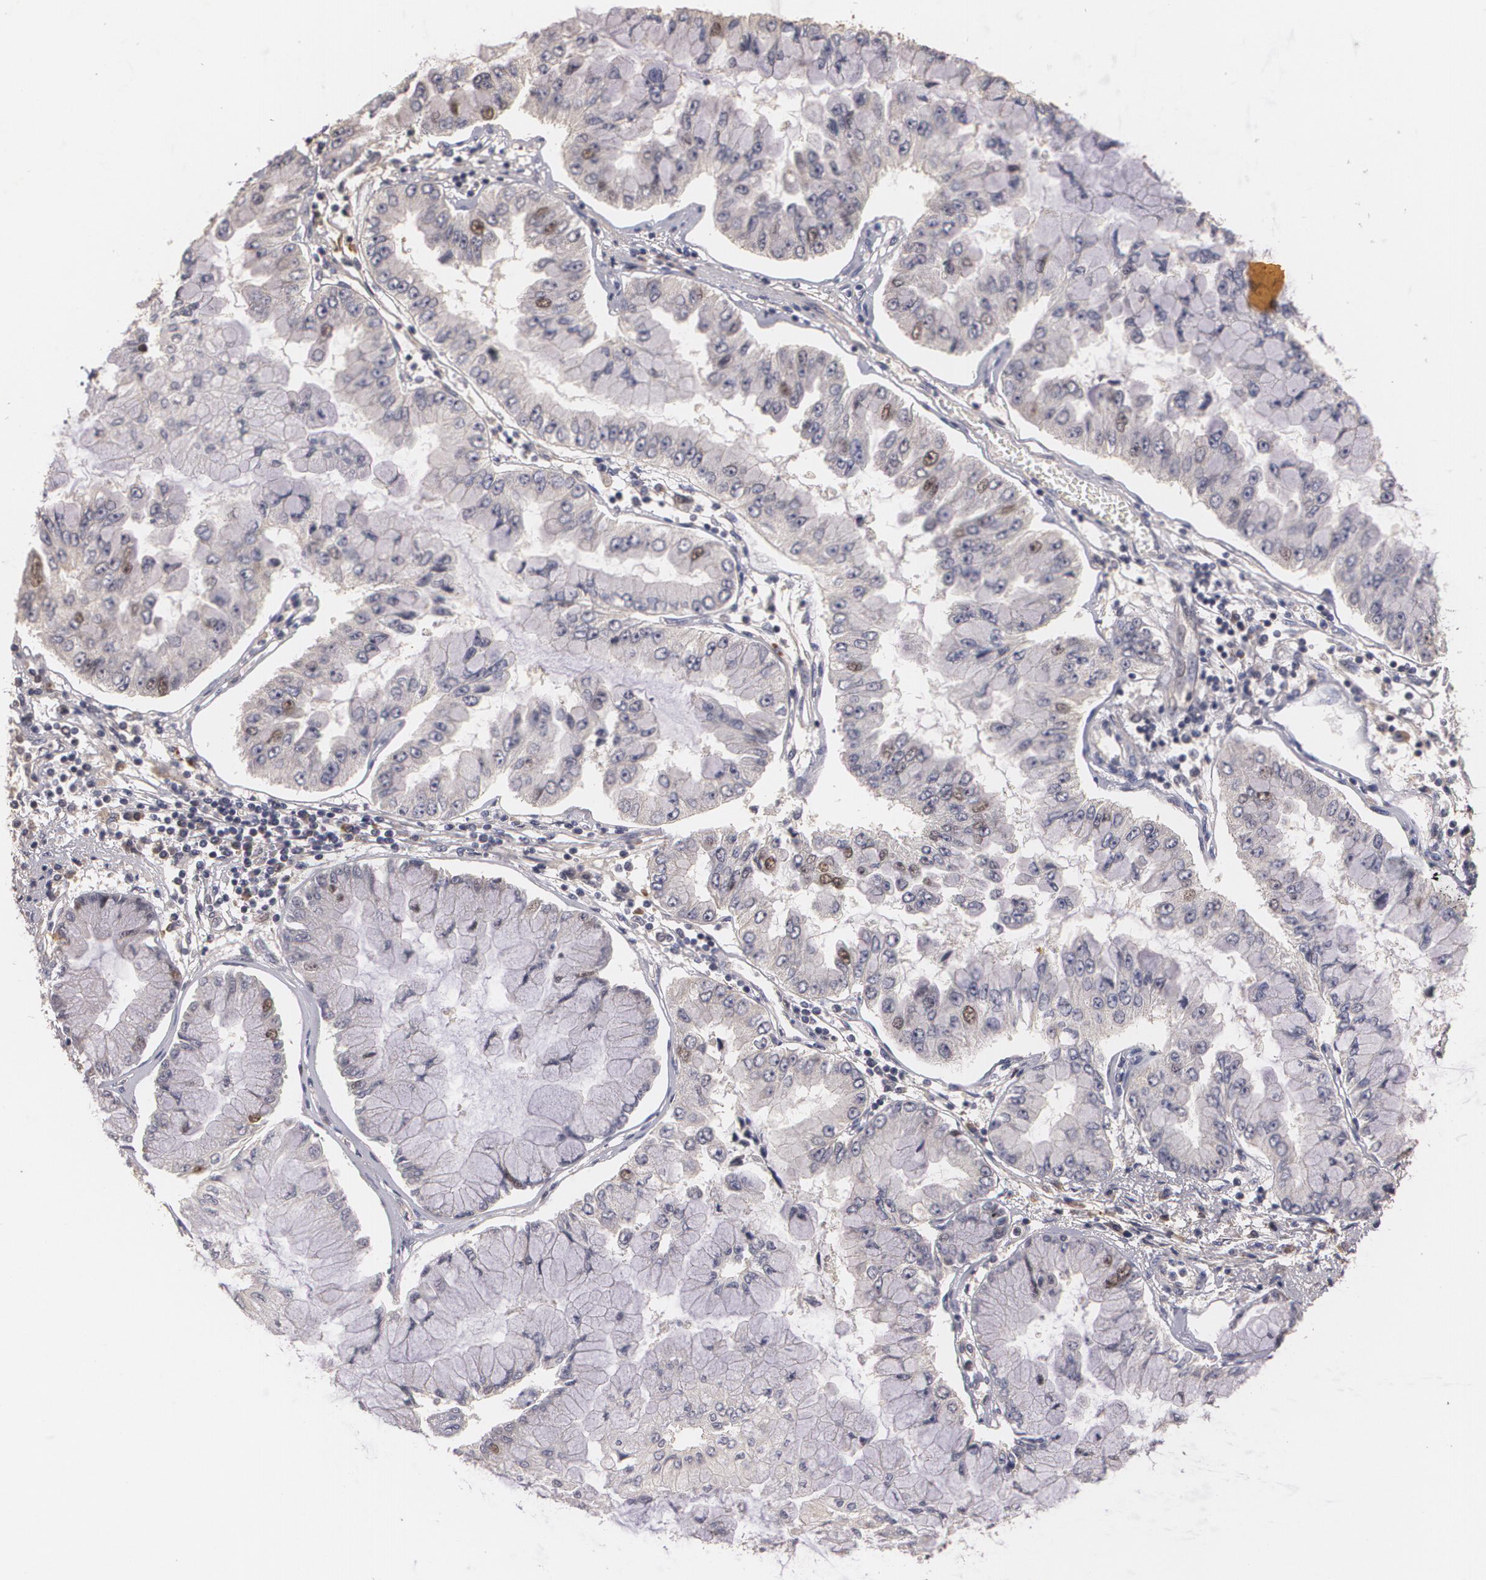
{"staining": {"intensity": "weak", "quantity": "<25%", "location": "nuclear"}, "tissue": "liver cancer", "cell_type": "Tumor cells", "image_type": "cancer", "snomed": [{"axis": "morphology", "description": "Cholangiocarcinoma"}, {"axis": "topography", "description": "Liver"}], "caption": "Human liver cholangiocarcinoma stained for a protein using immunohistochemistry (IHC) exhibits no expression in tumor cells.", "gene": "BRCA1", "patient": {"sex": "female", "age": 79}}